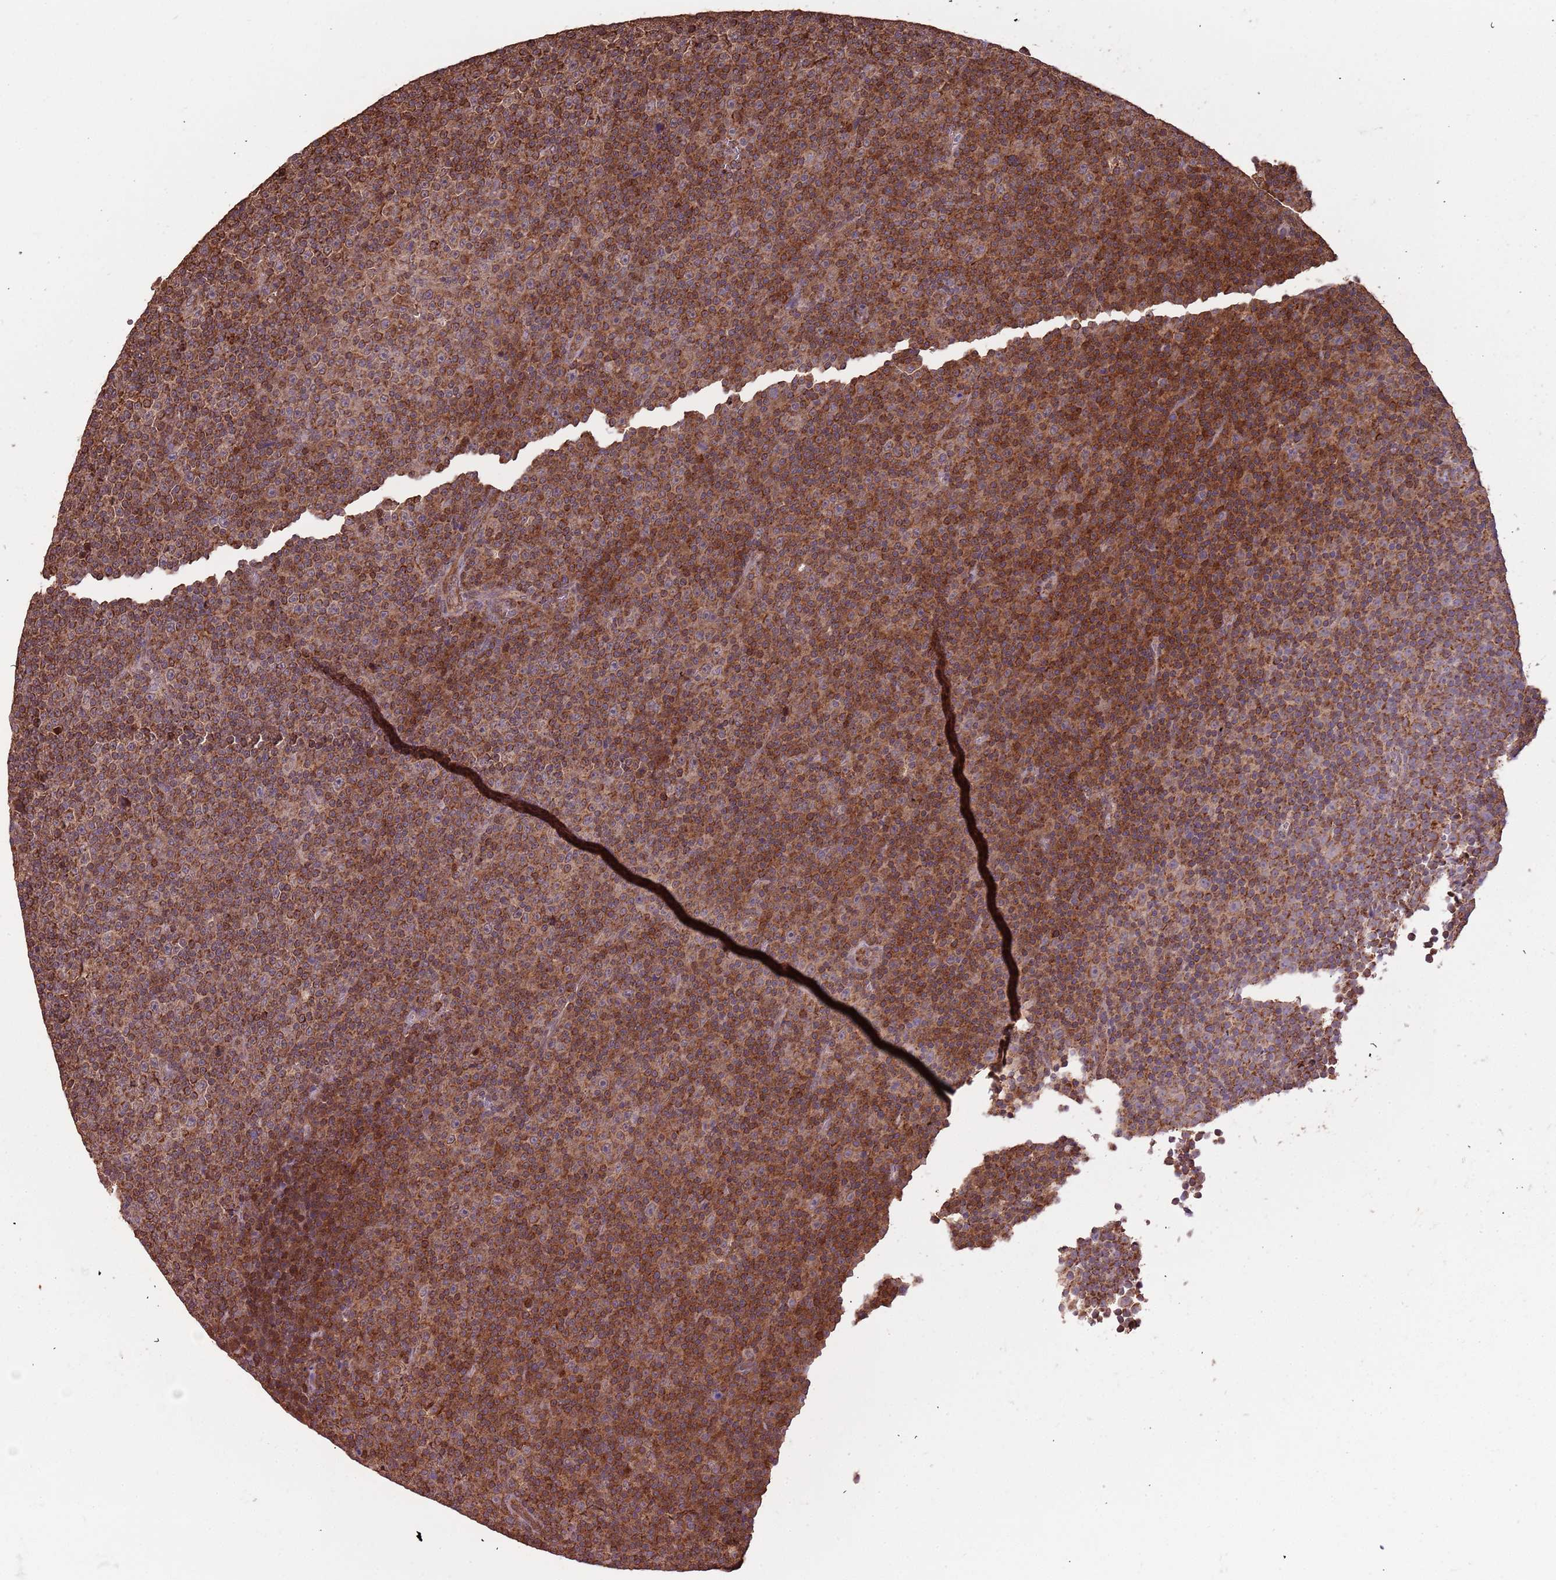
{"staining": {"intensity": "strong", "quantity": ">75%", "location": "cytoplasmic/membranous,nuclear"}, "tissue": "lymphoma", "cell_type": "Tumor cells", "image_type": "cancer", "snomed": [{"axis": "morphology", "description": "Malignant lymphoma, non-Hodgkin's type, Low grade"}, {"axis": "topography", "description": "Lymph node"}], "caption": "An image of human malignant lymphoma, non-Hodgkin's type (low-grade) stained for a protein shows strong cytoplasmic/membranous and nuclear brown staining in tumor cells.", "gene": "IL17RD", "patient": {"sex": "female", "age": 67}}